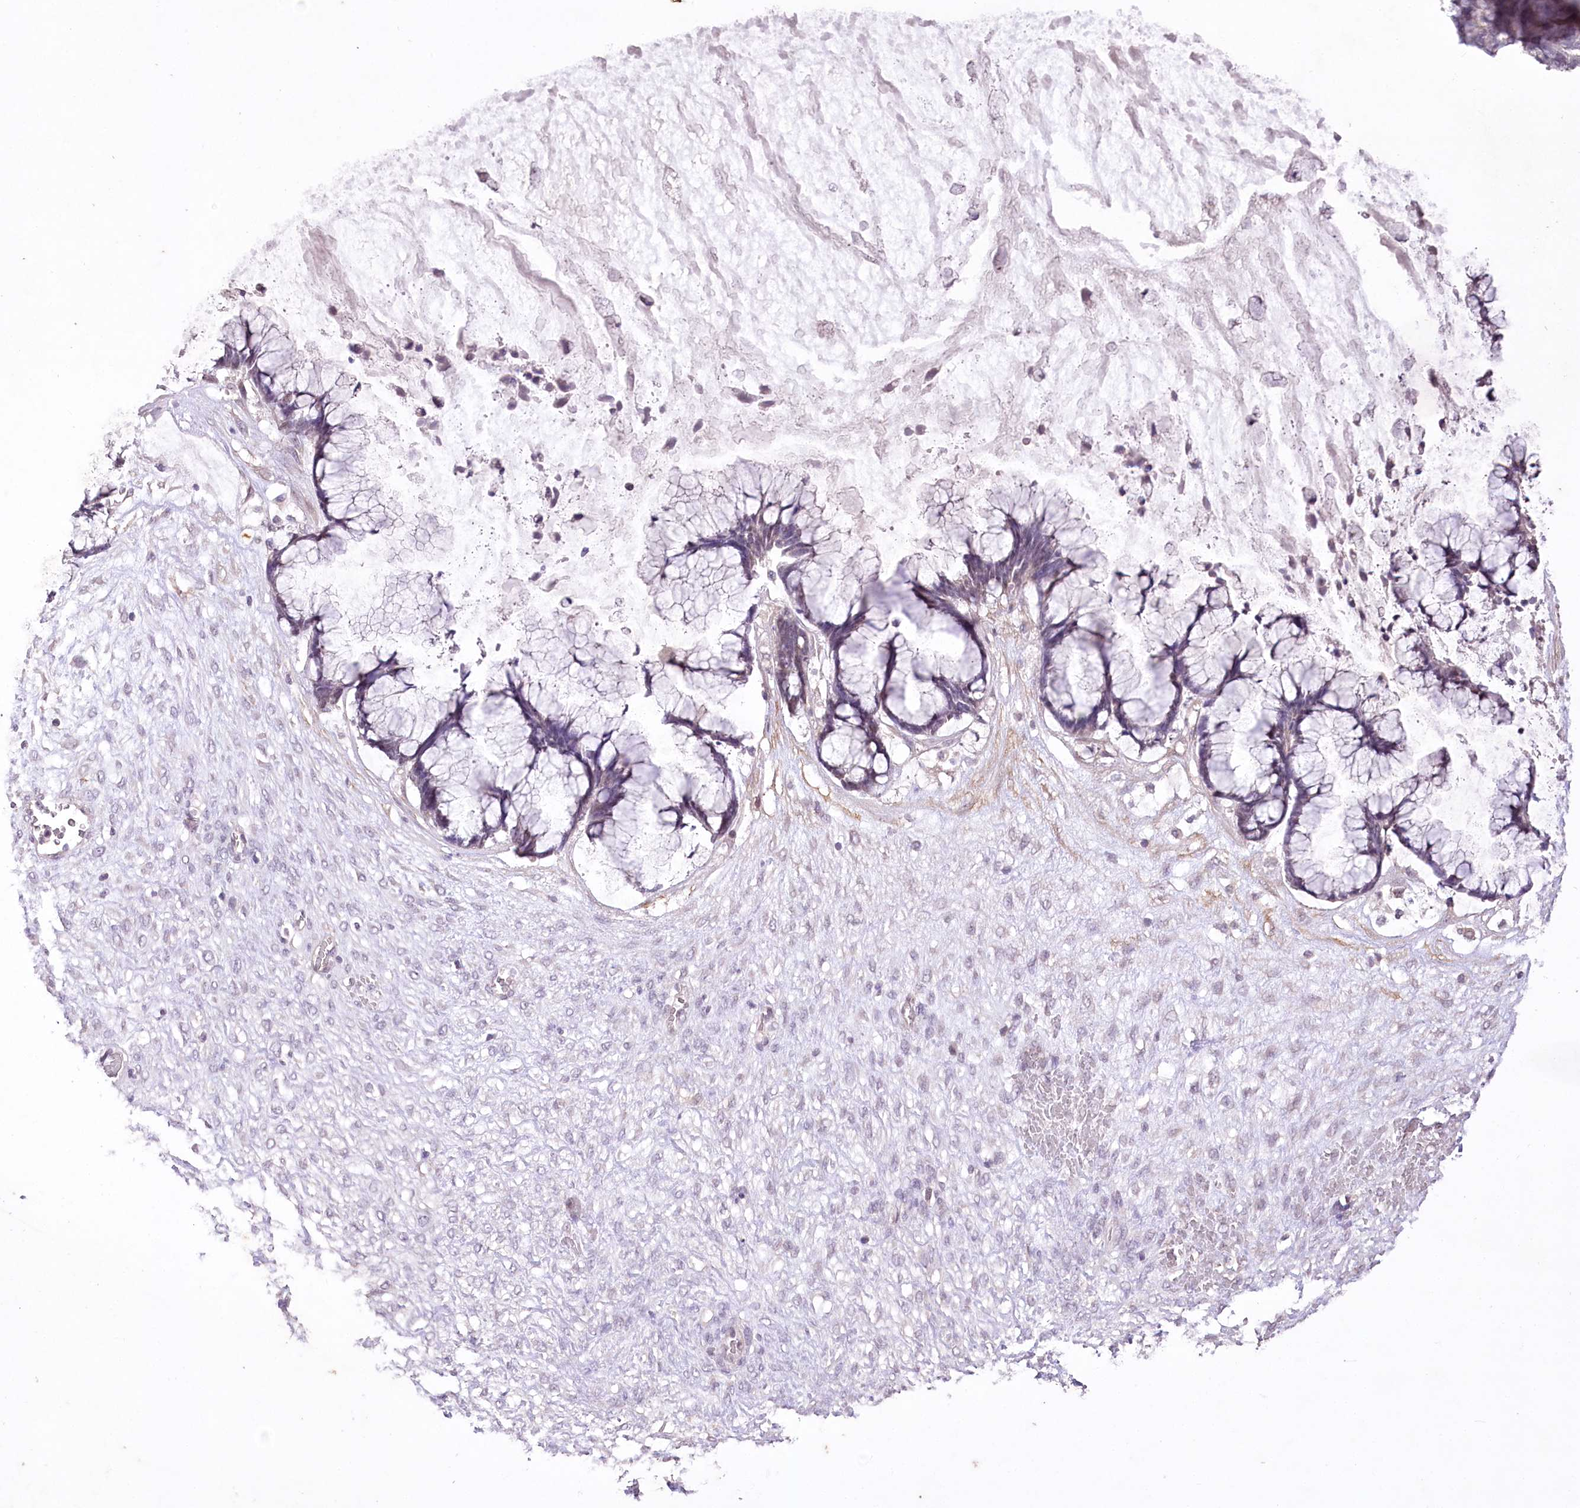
{"staining": {"intensity": "negative", "quantity": "none", "location": "none"}, "tissue": "ovarian cancer", "cell_type": "Tumor cells", "image_type": "cancer", "snomed": [{"axis": "morphology", "description": "Cystadenocarcinoma, mucinous, NOS"}, {"axis": "topography", "description": "Ovary"}], "caption": "A micrograph of human ovarian mucinous cystadenocarcinoma is negative for staining in tumor cells.", "gene": "ENPP1", "patient": {"sex": "female", "age": 42}}